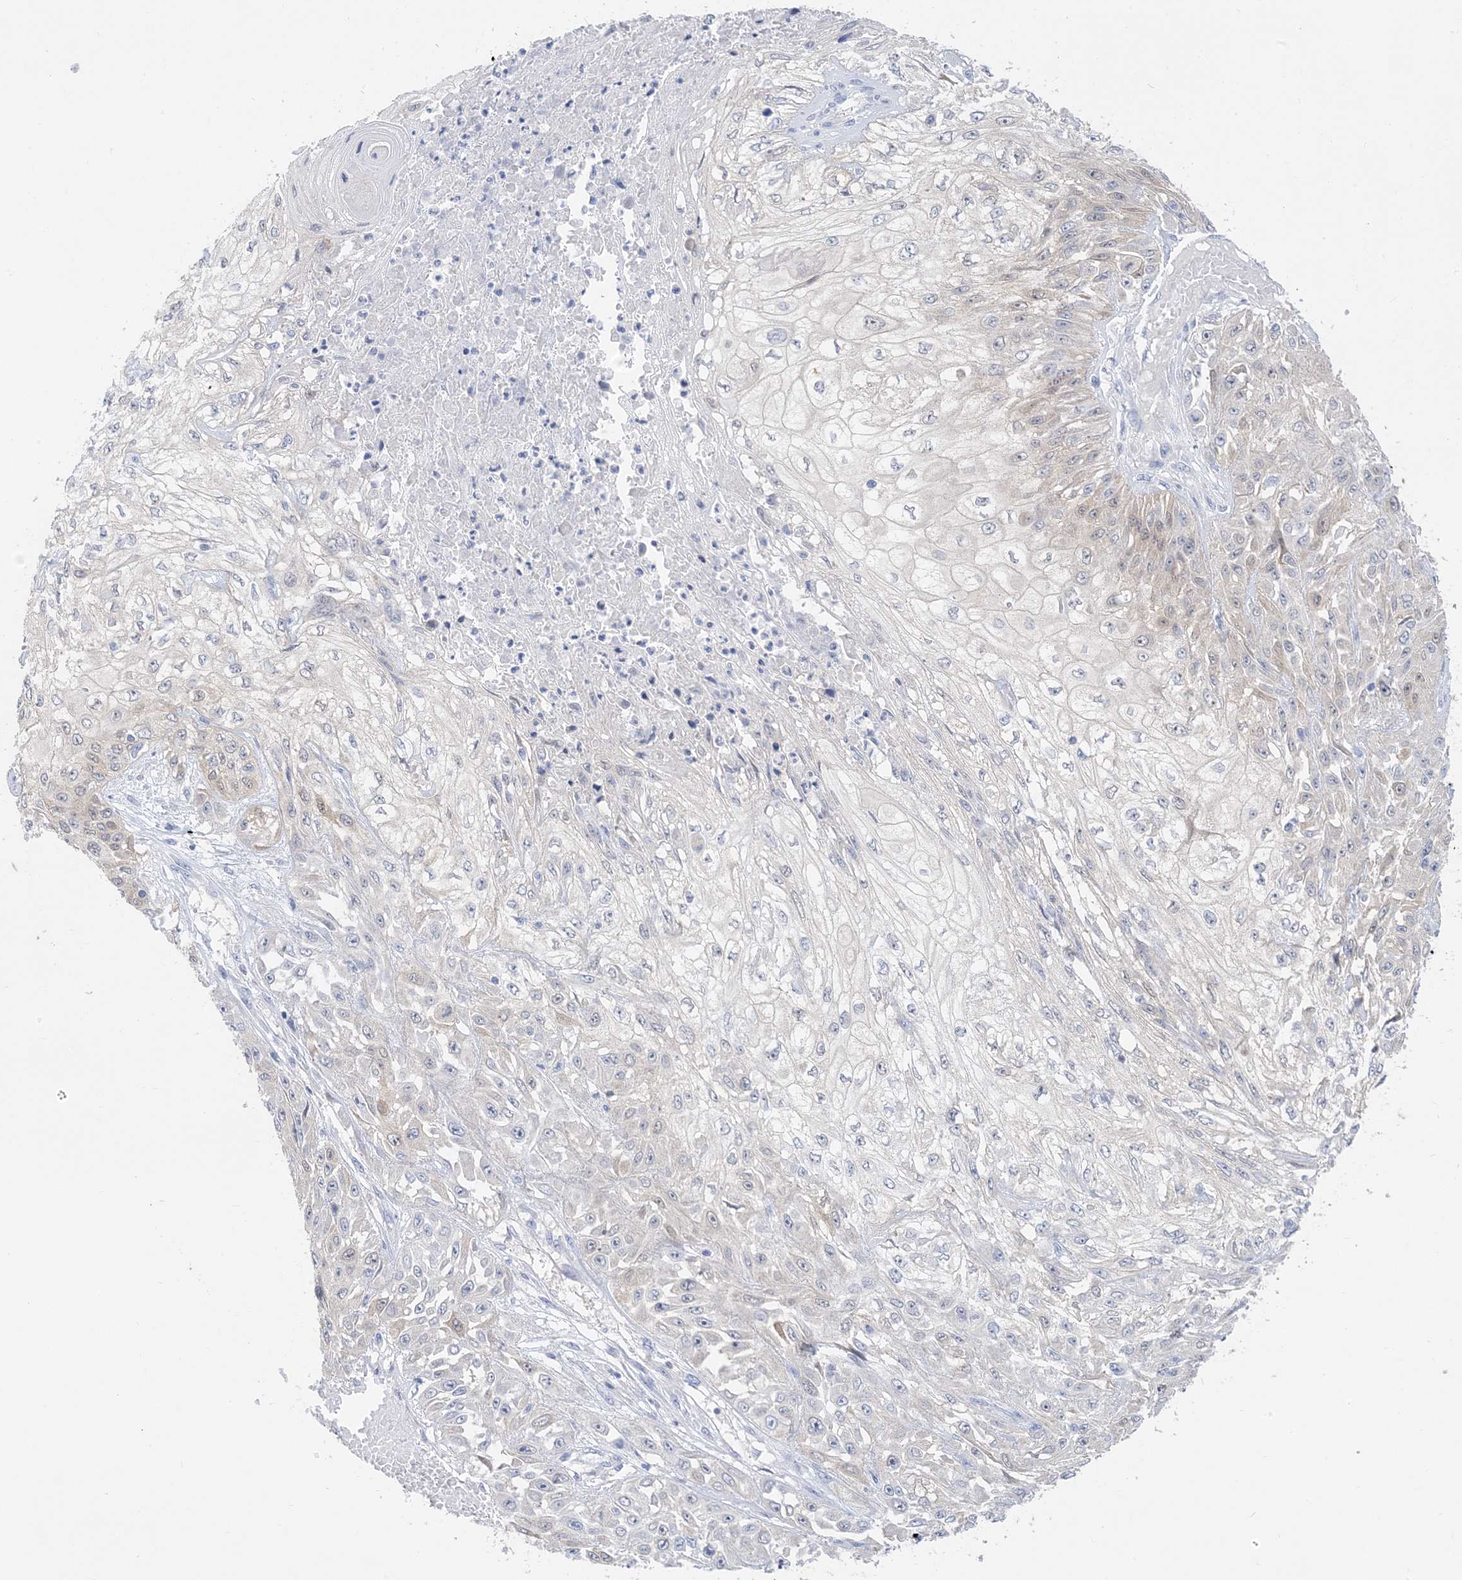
{"staining": {"intensity": "negative", "quantity": "none", "location": "none"}, "tissue": "skin cancer", "cell_type": "Tumor cells", "image_type": "cancer", "snomed": [{"axis": "morphology", "description": "Squamous cell carcinoma, NOS"}, {"axis": "morphology", "description": "Squamous cell carcinoma, metastatic, NOS"}, {"axis": "topography", "description": "Skin"}, {"axis": "topography", "description": "Lymph node"}], "caption": "This is a histopathology image of IHC staining of skin cancer (squamous cell carcinoma), which shows no expression in tumor cells.", "gene": "SH3YL1", "patient": {"sex": "male", "age": 75}}